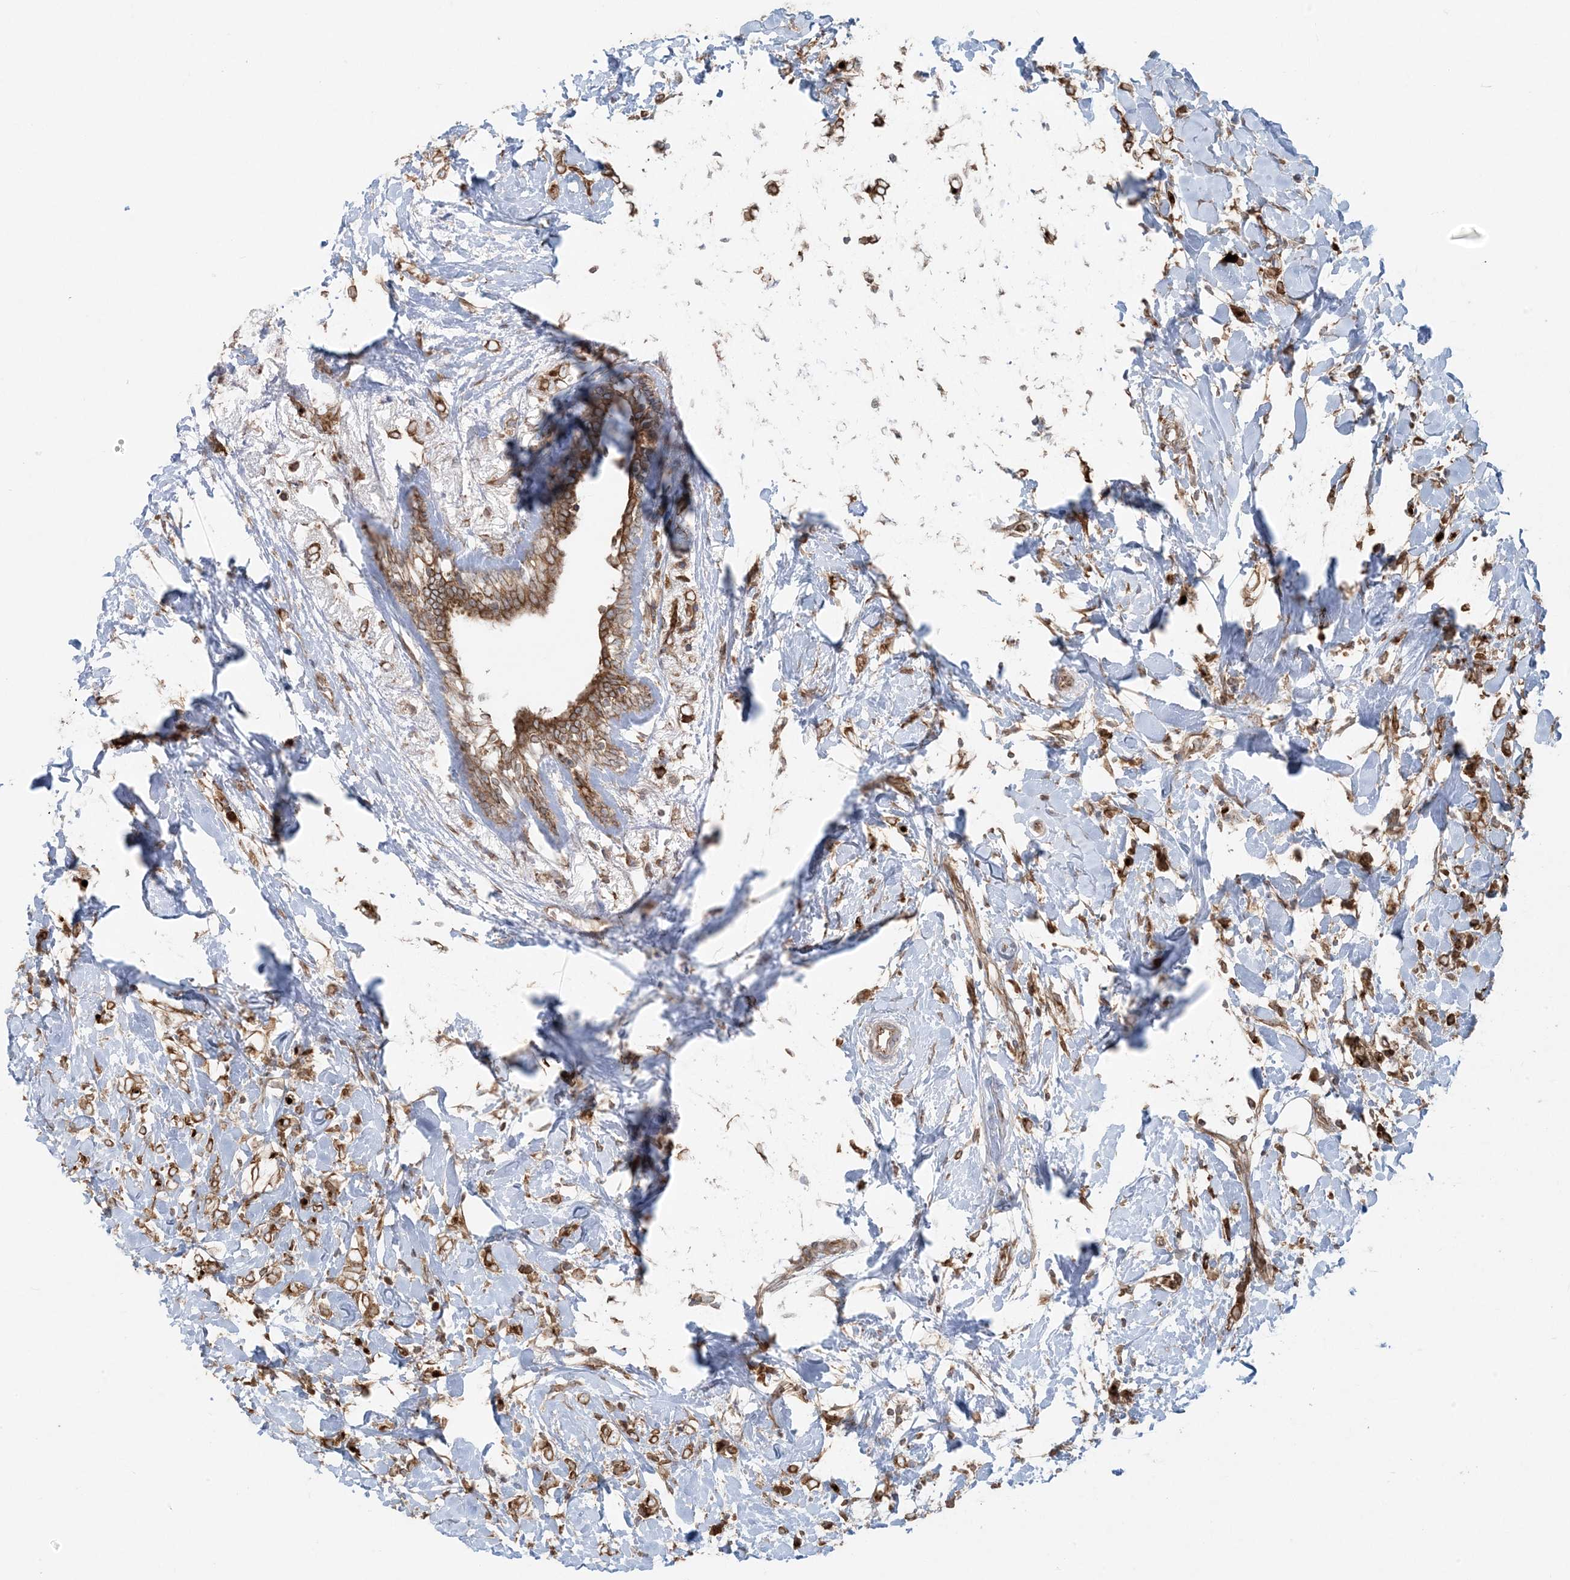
{"staining": {"intensity": "moderate", "quantity": ">75%", "location": "cytoplasmic/membranous"}, "tissue": "breast cancer", "cell_type": "Tumor cells", "image_type": "cancer", "snomed": [{"axis": "morphology", "description": "Normal tissue, NOS"}, {"axis": "morphology", "description": "Lobular carcinoma"}, {"axis": "topography", "description": "Breast"}], "caption": "Moderate cytoplasmic/membranous positivity for a protein is appreciated in approximately >75% of tumor cells of breast lobular carcinoma using IHC.", "gene": "UBXN4", "patient": {"sex": "female", "age": 47}}